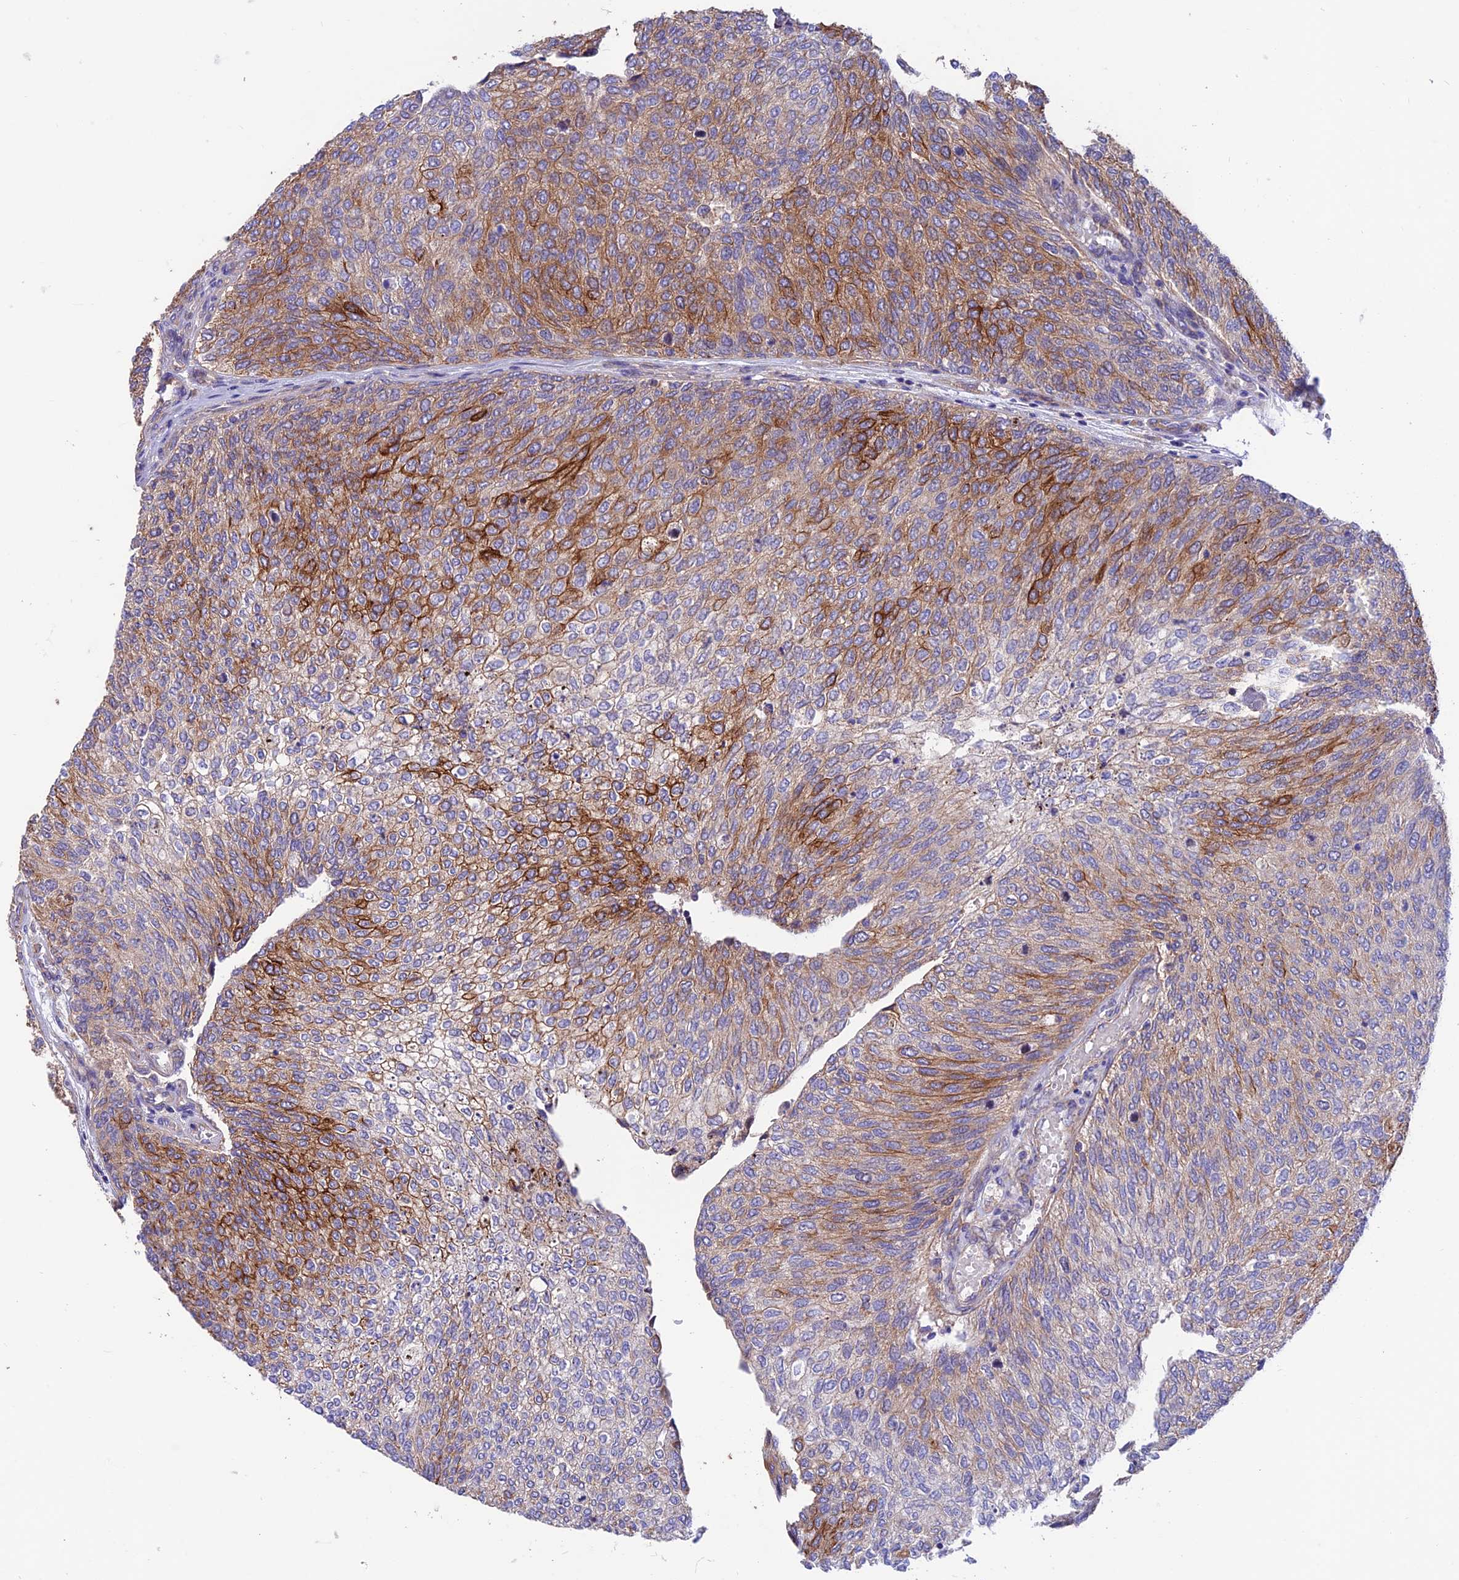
{"staining": {"intensity": "moderate", "quantity": ">75%", "location": "cytoplasmic/membranous"}, "tissue": "urothelial cancer", "cell_type": "Tumor cells", "image_type": "cancer", "snomed": [{"axis": "morphology", "description": "Urothelial carcinoma, Low grade"}, {"axis": "topography", "description": "Urinary bladder"}], "caption": "High-power microscopy captured an immunohistochemistry micrograph of low-grade urothelial carcinoma, revealing moderate cytoplasmic/membranous staining in approximately >75% of tumor cells. The staining is performed using DAB brown chromogen to label protein expression. The nuclei are counter-stained blue using hematoxylin.", "gene": "VPS16", "patient": {"sex": "female", "age": 79}}